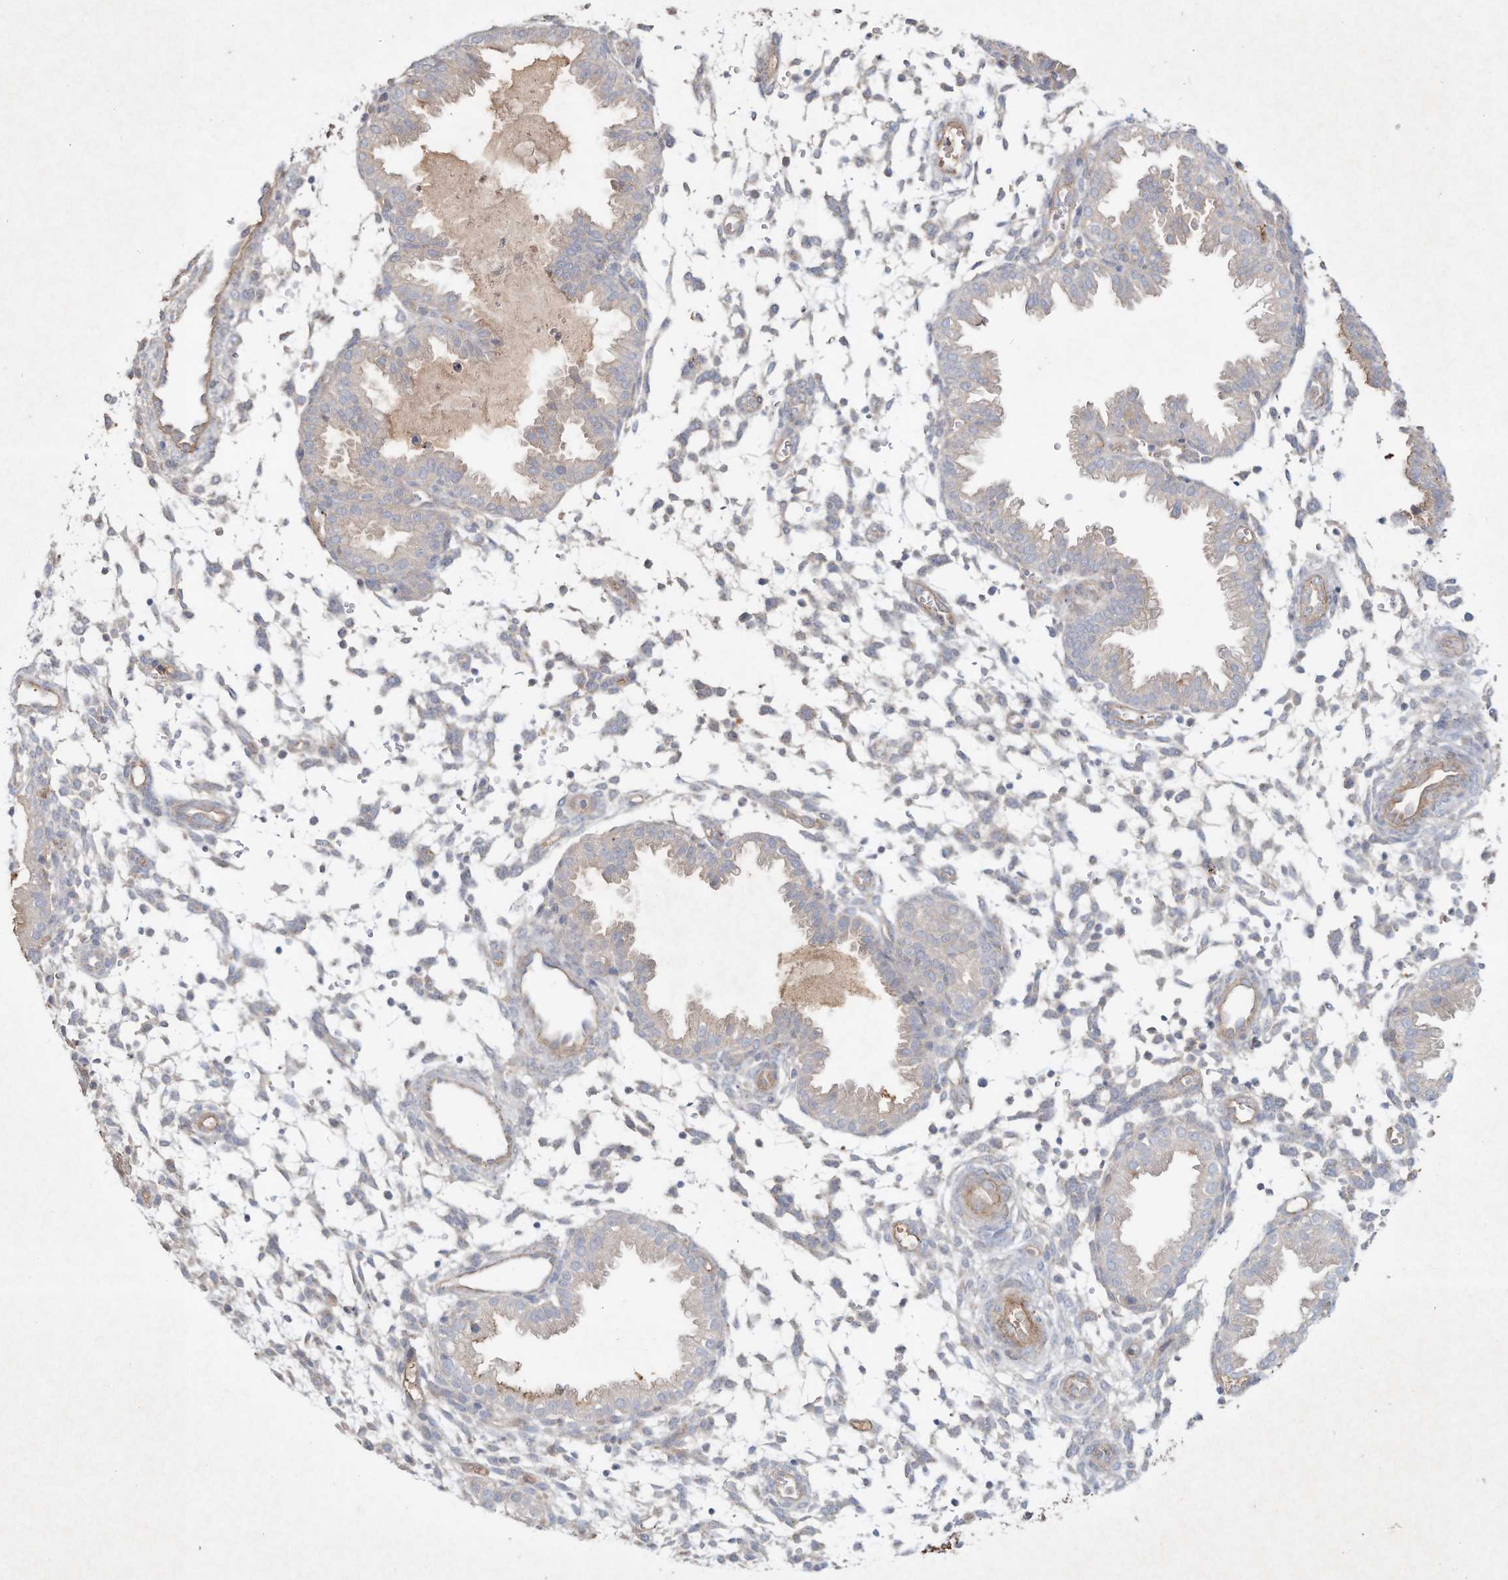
{"staining": {"intensity": "negative", "quantity": "none", "location": "none"}, "tissue": "endometrium", "cell_type": "Cells in endometrial stroma", "image_type": "normal", "snomed": [{"axis": "morphology", "description": "Normal tissue, NOS"}, {"axis": "topography", "description": "Endometrium"}], "caption": "Immunohistochemistry histopathology image of benign endometrium stained for a protein (brown), which demonstrates no staining in cells in endometrial stroma. Nuclei are stained in blue.", "gene": "HTR5A", "patient": {"sex": "female", "age": 33}}